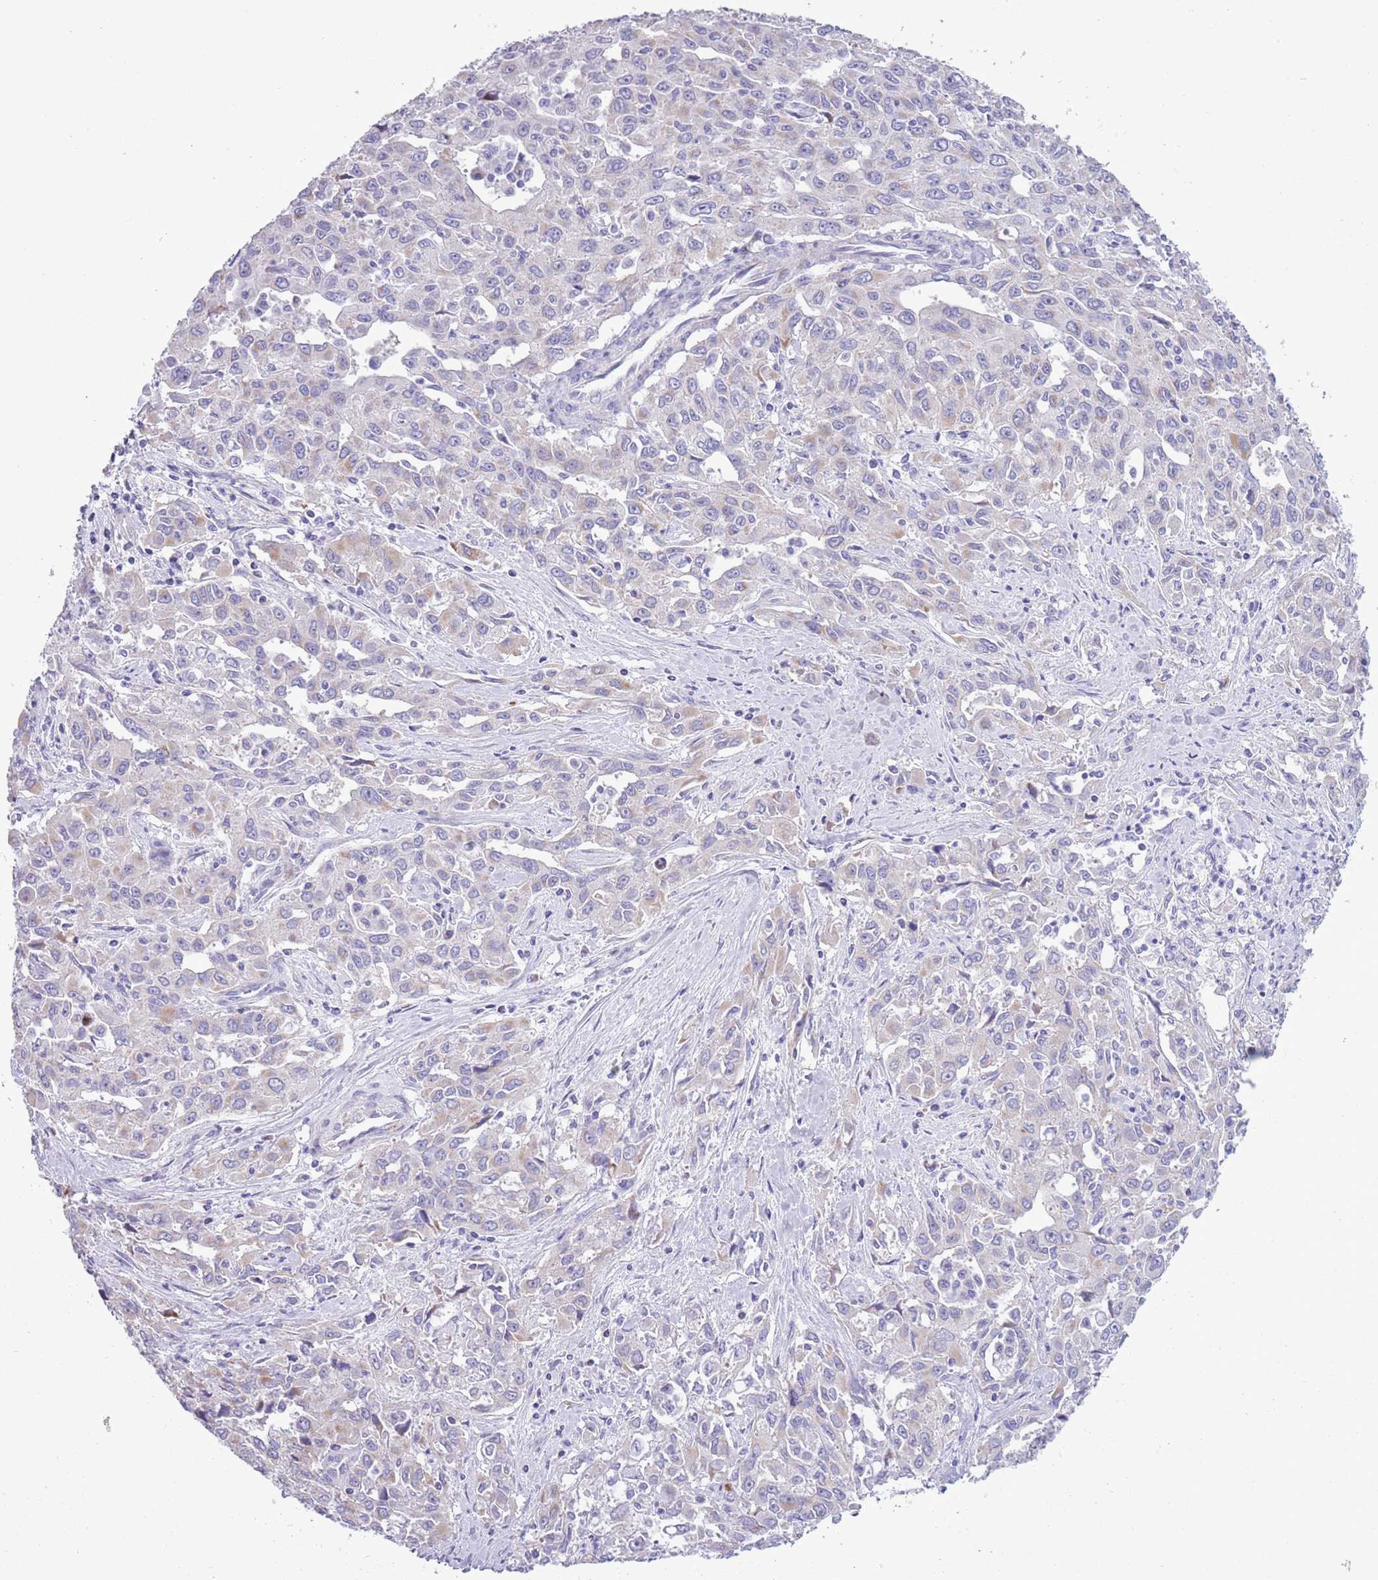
{"staining": {"intensity": "negative", "quantity": "none", "location": "none"}, "tissue": "liver cancer", "cell_type": "Tumor cells", "image_type": "cancer", "snomed": [{"axis": "morphology", "description": "Carcinoma, Hepatocellular, NOS"}, {"axis": "topography", "description": "Liver"}], "caption": "Tumor cells are negative for protein expression in human liver cancer (hepatocellular carcinoma). Brightfield microscopy of immunohistochemistry (IHC) stained with DAB (3,3'-diaminobenzidine) (brown) and hematoxylin (blue), captured at high magnification.", "gene": "MOCOS", "patient": {"sex": "male", "age": 63}}